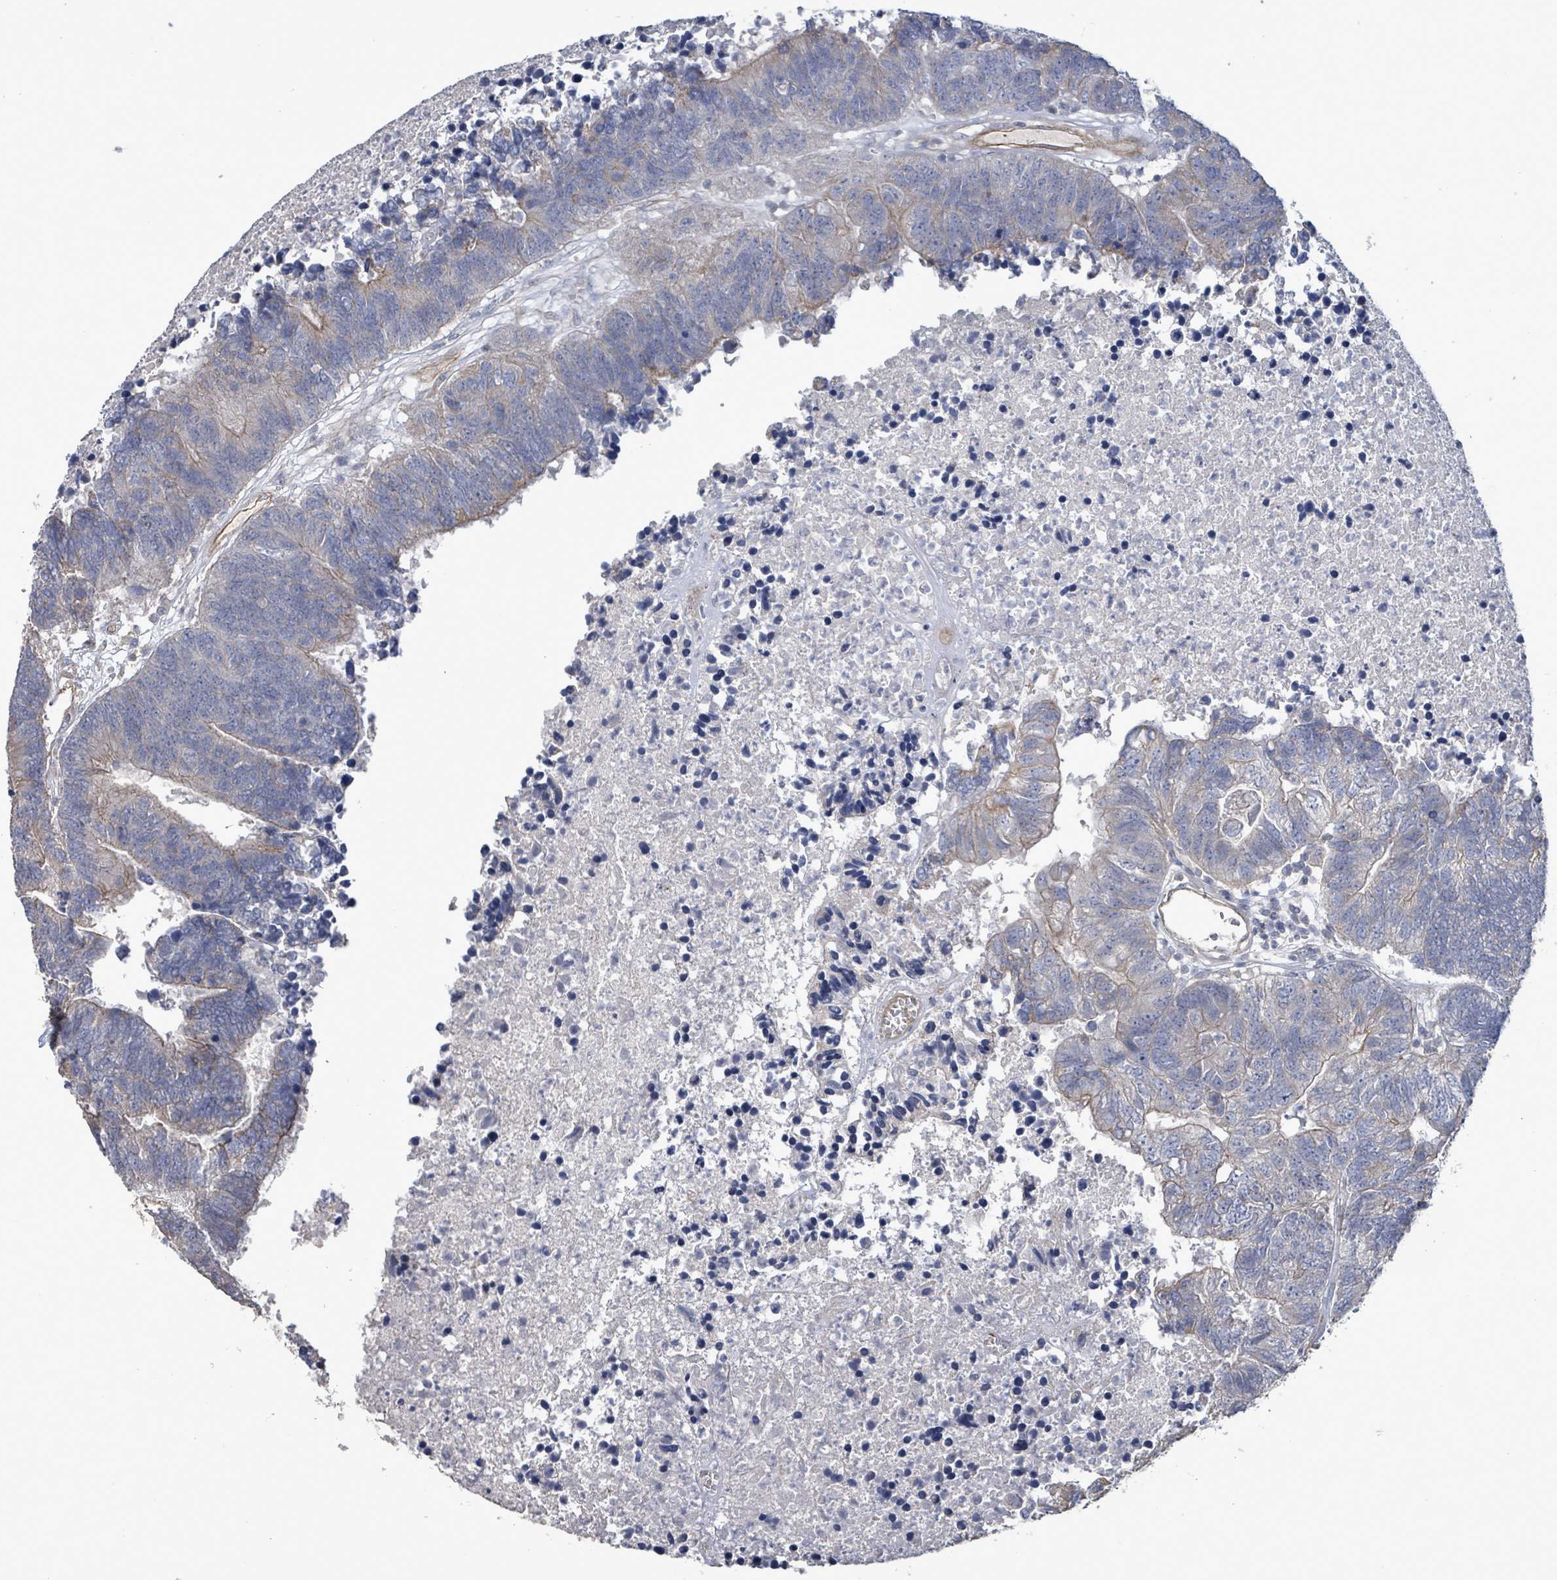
{"staining": {"intensity": "weak", "quantity": "<25%", "location": "cytoplasmic/membranous"}, "tissue": "colorectal cancer", "cell_type": "Tumor cells", "image_type": "cancer", "snomed": [{"axis": "morphology", "description": "Adenocarcinoma, NOS"}, {"axis": "topography", "description": "Colon"}], "caption": "Immunohistochemical staining of human colorectal cancer demonstrates no significant positivity in tumor cells.", "gene": "KANK3", "patient": {"sex": "female", "age": 48}}